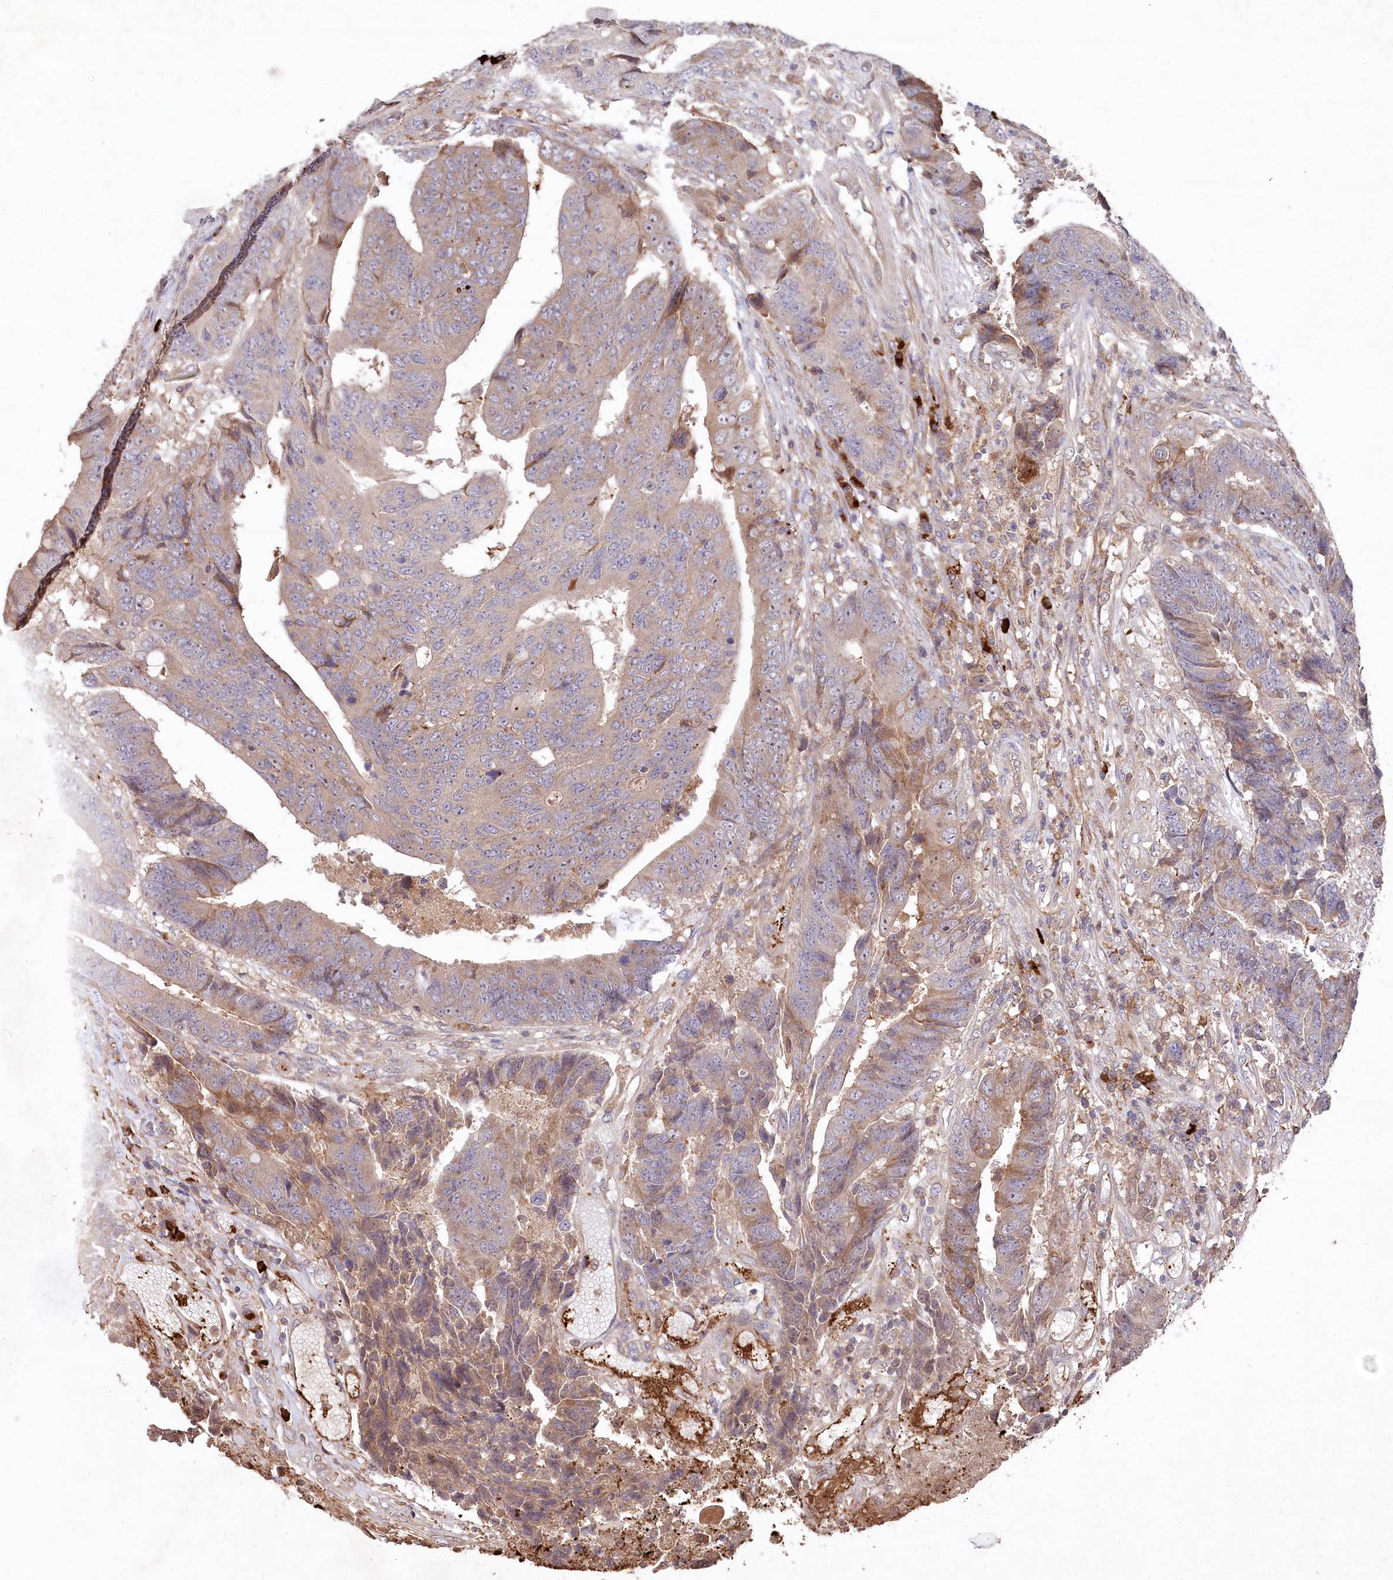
{"staining": {"intensity": "weak", "quantity": ">75%", "location": "cytoplasmic/membranous"}, "tissue": "colorectal cancer", "cell_type": "Tumor cells", "image_type": "cancer", "snomed": [{"axis": "morphology", "description": "Adenocarcinoma, NOS"}, {"axis": "topography", "description": "Rectum"}], "caption": "Weak cytoplasmic/membranous protein staining is present in about >75% of tumor cells in colorectal adenocarcinoma. (DAB IHC with brightfield microscopy, high magnification).", "gene": "PPP1R21", "patient": {"sex": "male", "age": 84}}